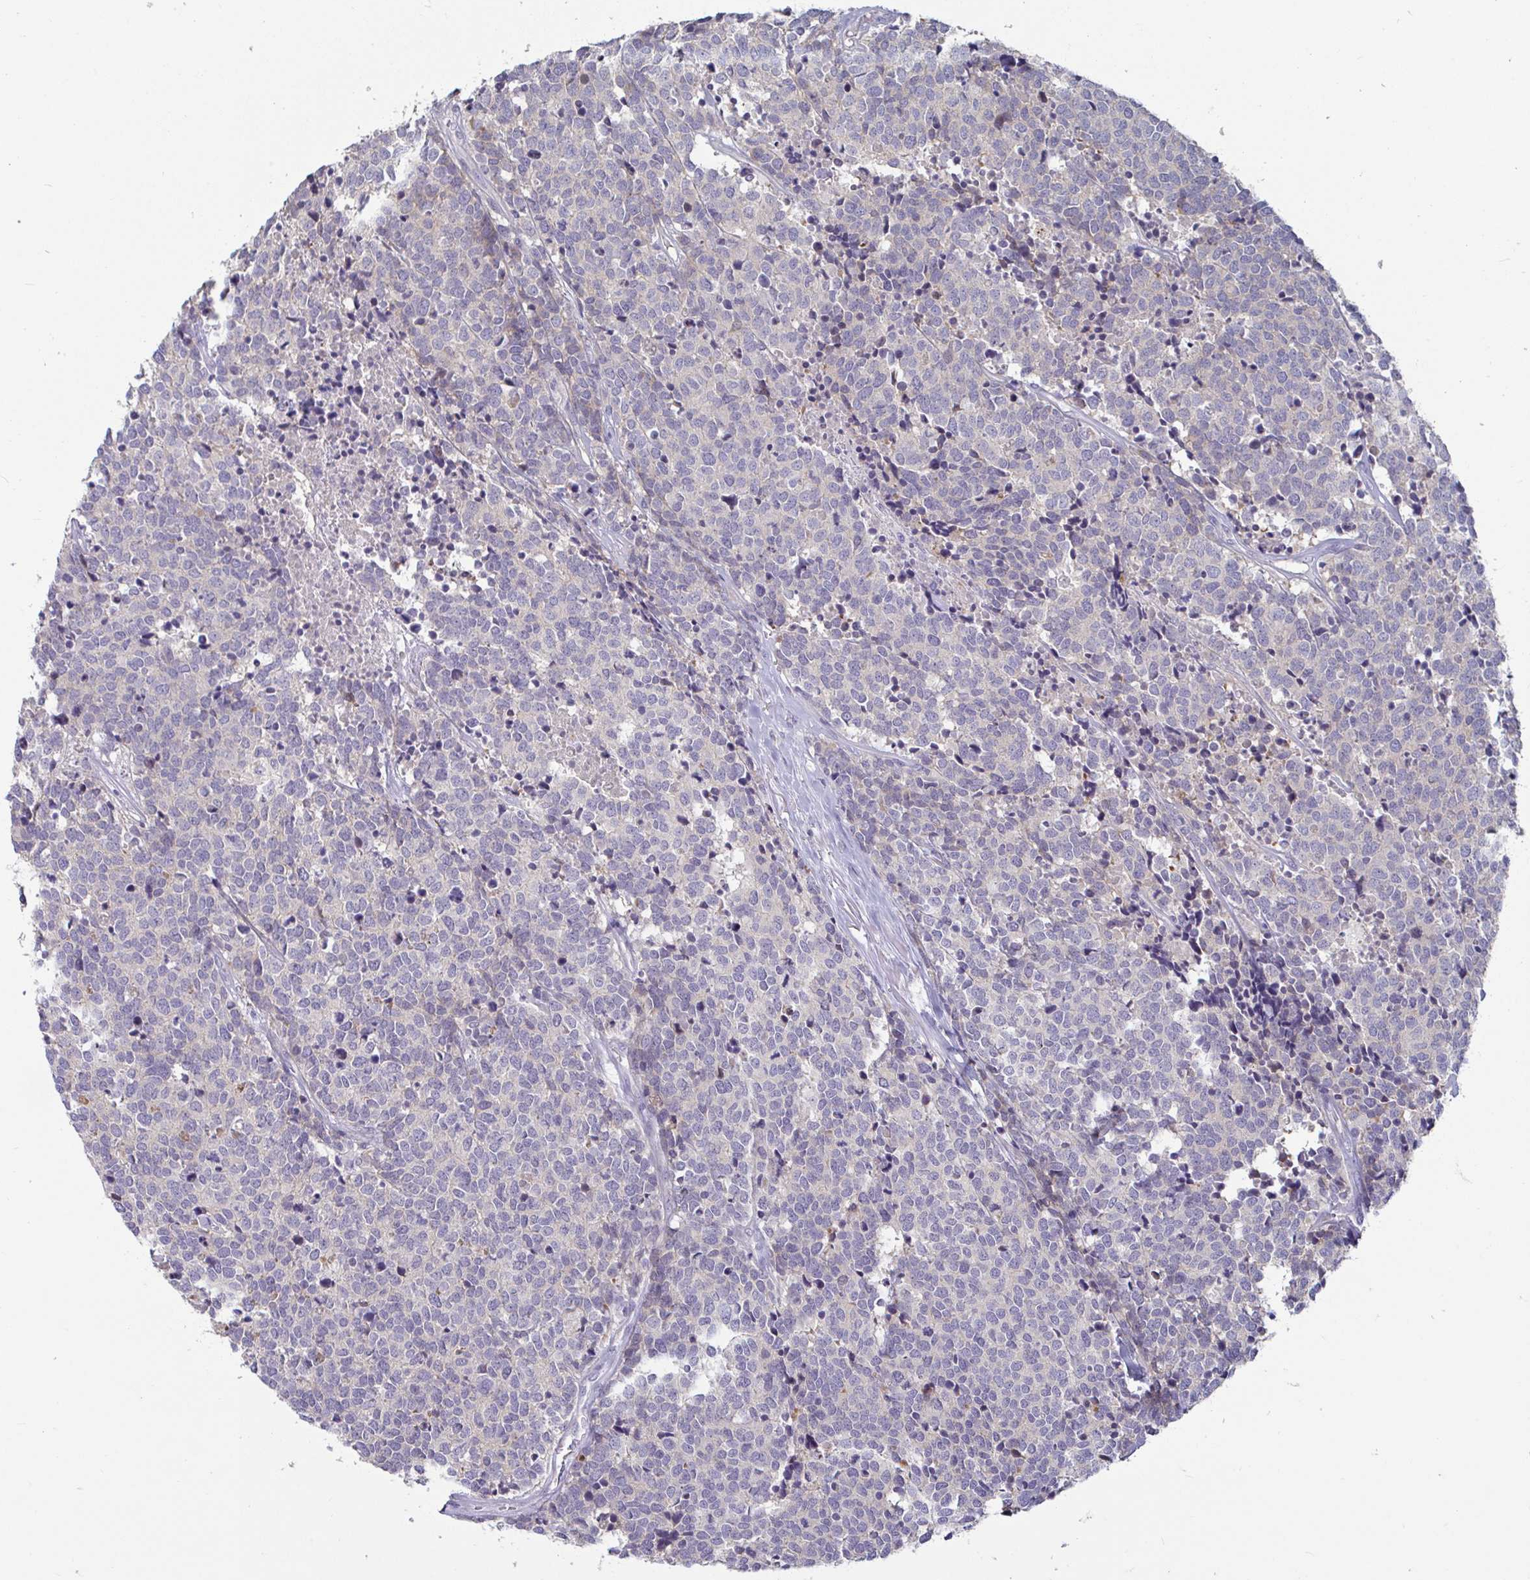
{"staining": {"intensity": "negative", "quantity": "none", "location": "none"}, "tissue": "carcinoid", "cell_type": "Tumor cells", "image_type": "cancer", "snomed": [{"axis": "morphology", "description": "Carcinoid, malignant, NOS"}, {"axis": "topography", "description": "Skin"}], "caption": "DAB (3,3'-diaminobenzidine) immunohistochemical staining of human carcinoid displays no significant staining in tumor cells.", "gene": "GSTM1", "patient": {"sex": "female", "age": 79}}